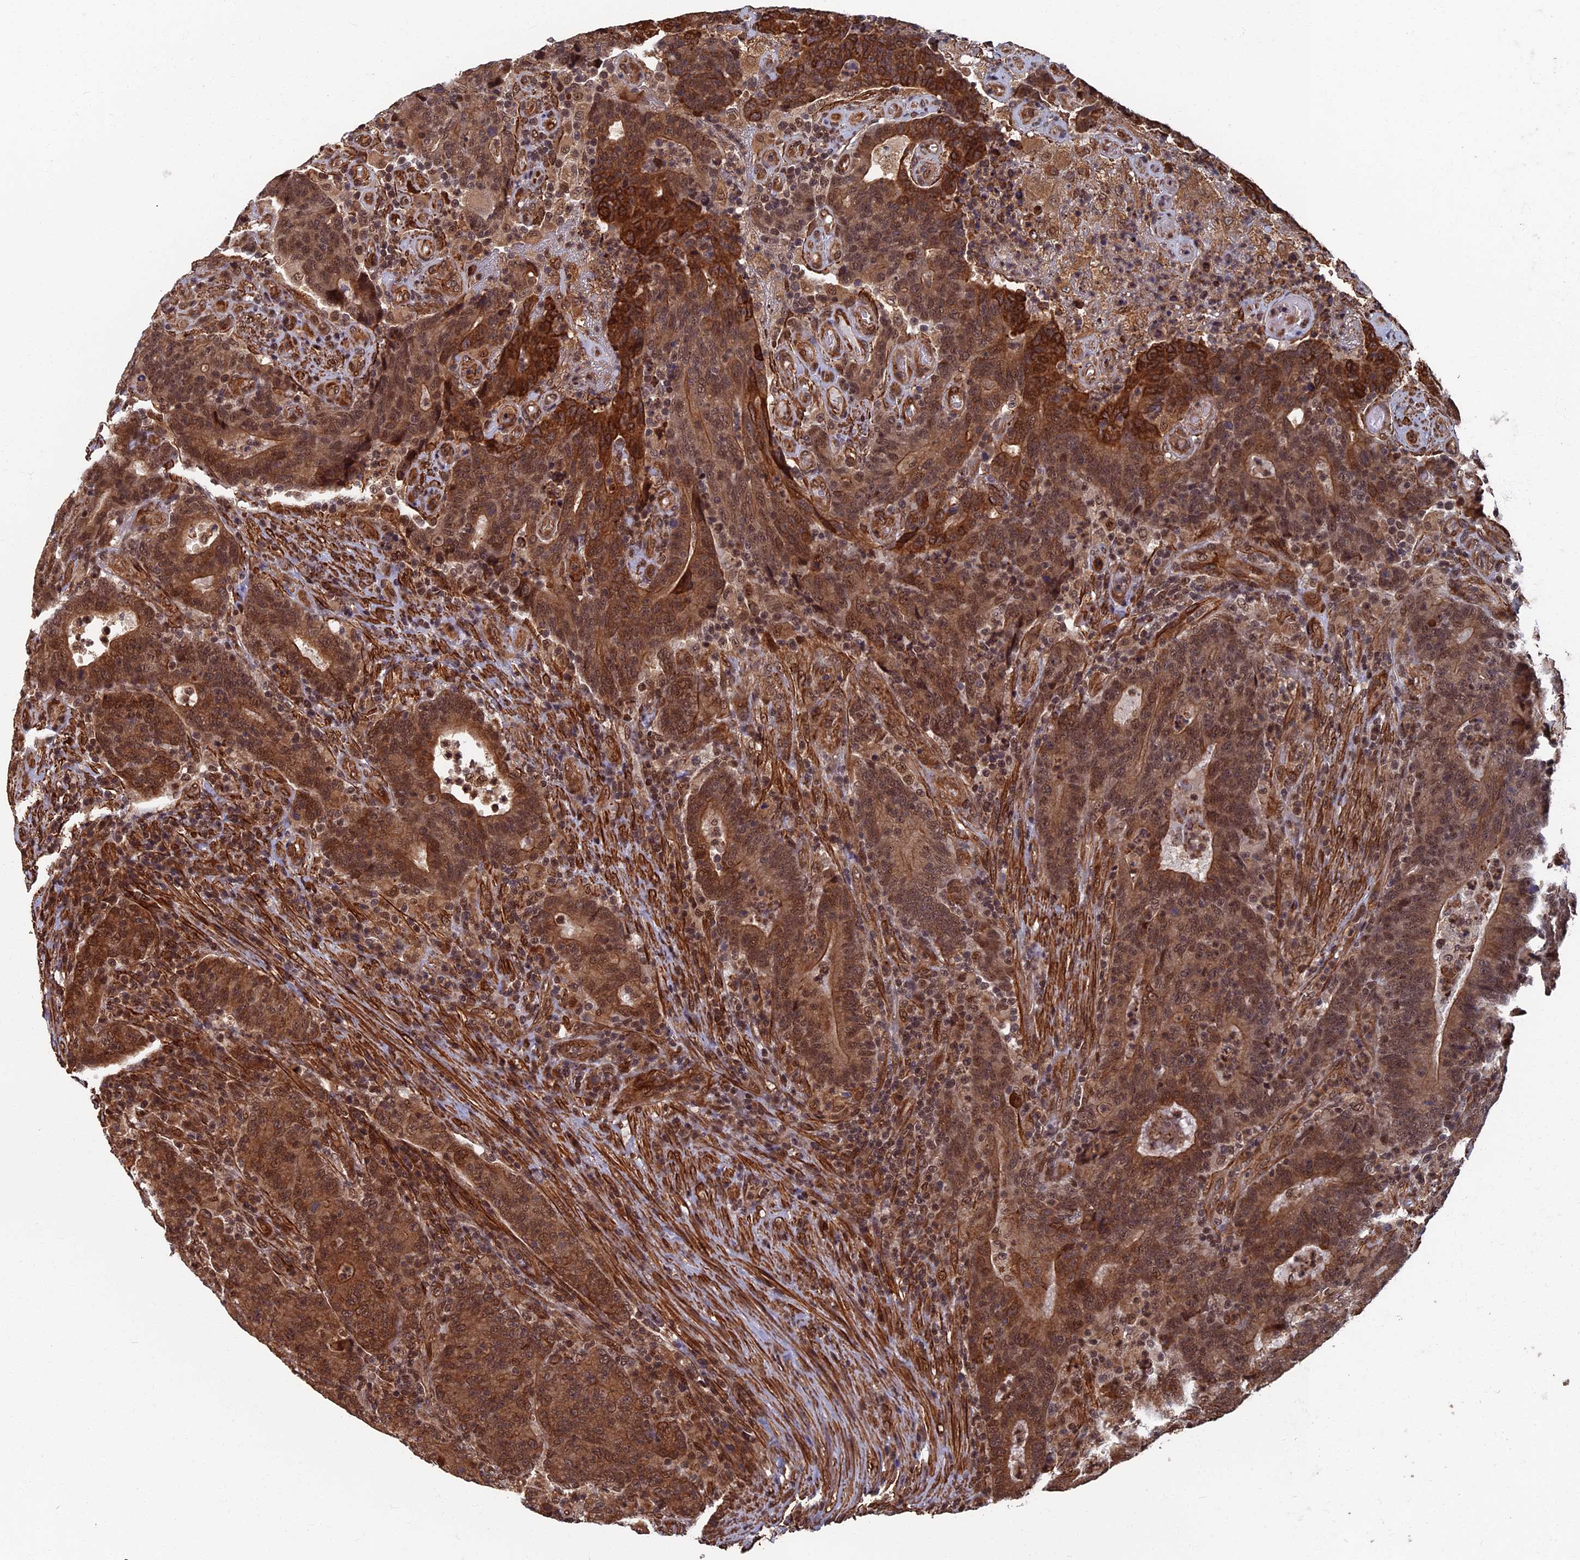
{"staining": {"intensity": "moderate", "quantity": ">75%", "location": "cytoplasmic/membranous,nuclear"}, "tissue": "colorectal cancer", "cell_type": "Tumor cells", "image_type": "cancer", "snomed": [{"axis": "morphology", "description": "Adenocarcinoma, NOS"}, {"axis": "topography", "description": "Colon"}], "caption": "Immunohistochemistry image of neoplastic tissue: human adenocarcinoma (colorectal) stained using immunohistochemistry (IHC) demonstrates medium levels of moderate protein expression localized specifically in the cytoplasmic/membranous and nuclear of tumor cells, appearing as a cytoplasmic/membranous and nuclear brown color.", "gene": "CTDP1", "patient": {"sex": "female", "age": 75}}